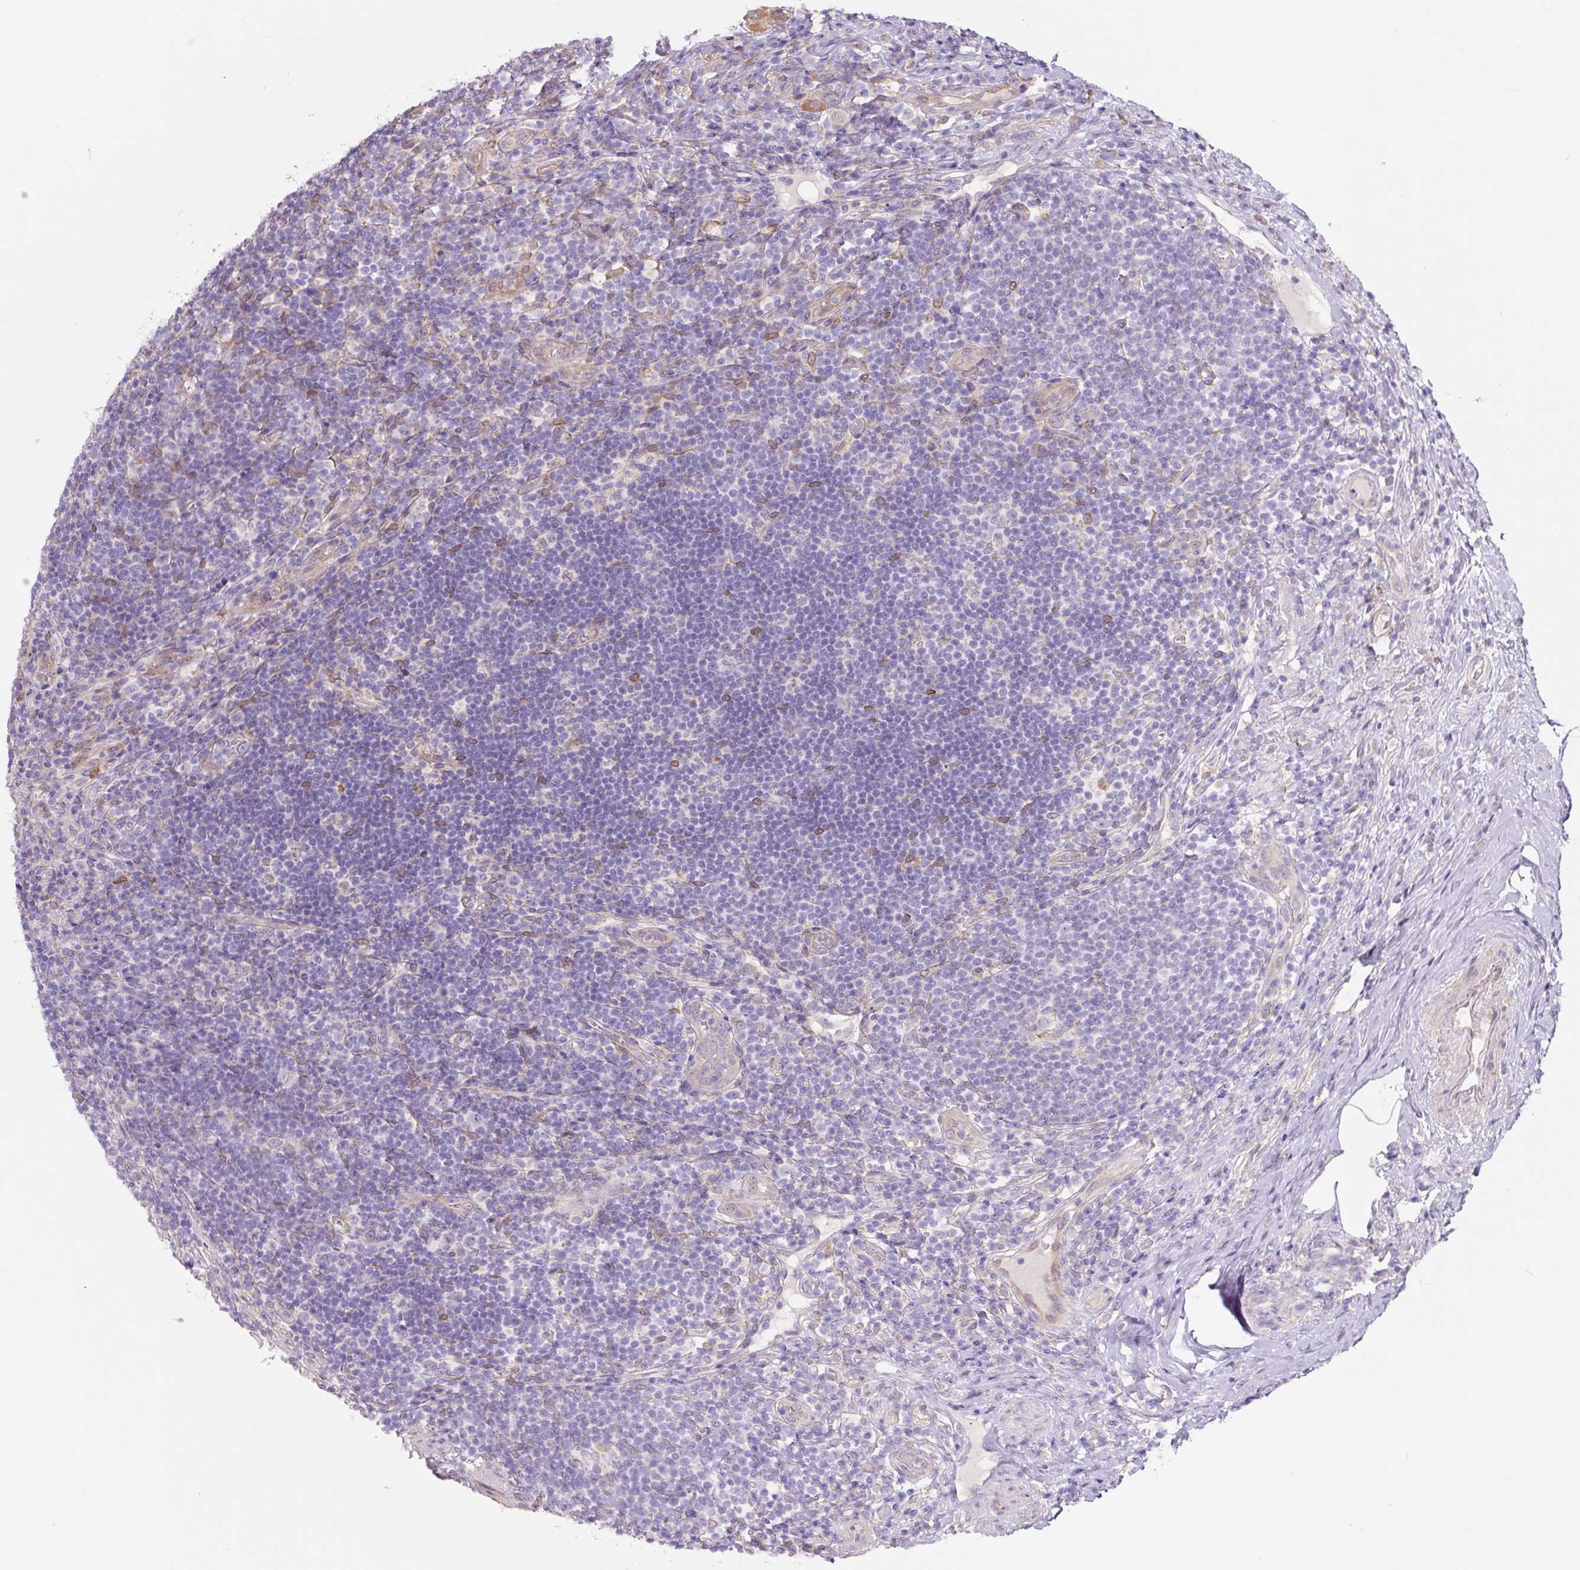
{"staining": {"intensity": "moderate", "quantity": ">75%", "location": "cytoplasmic/membranous"}, "tissue": "appendix", "cell_type": "Glandular cells", "image_type": "normal", "snomed": [{"axis": "morphology", "description": "Normal tissue, NOS"}, {"axis": "topography", "description": "Appendix"}], "caption": "The image demonstrates staining of unremarkable appendix, revealing moderate cytoplasmic/membranous protein positivity (brown color) within glandular cells.", "gene": "ASRGL1", "patient": {"sex": "female", "age": 43}}